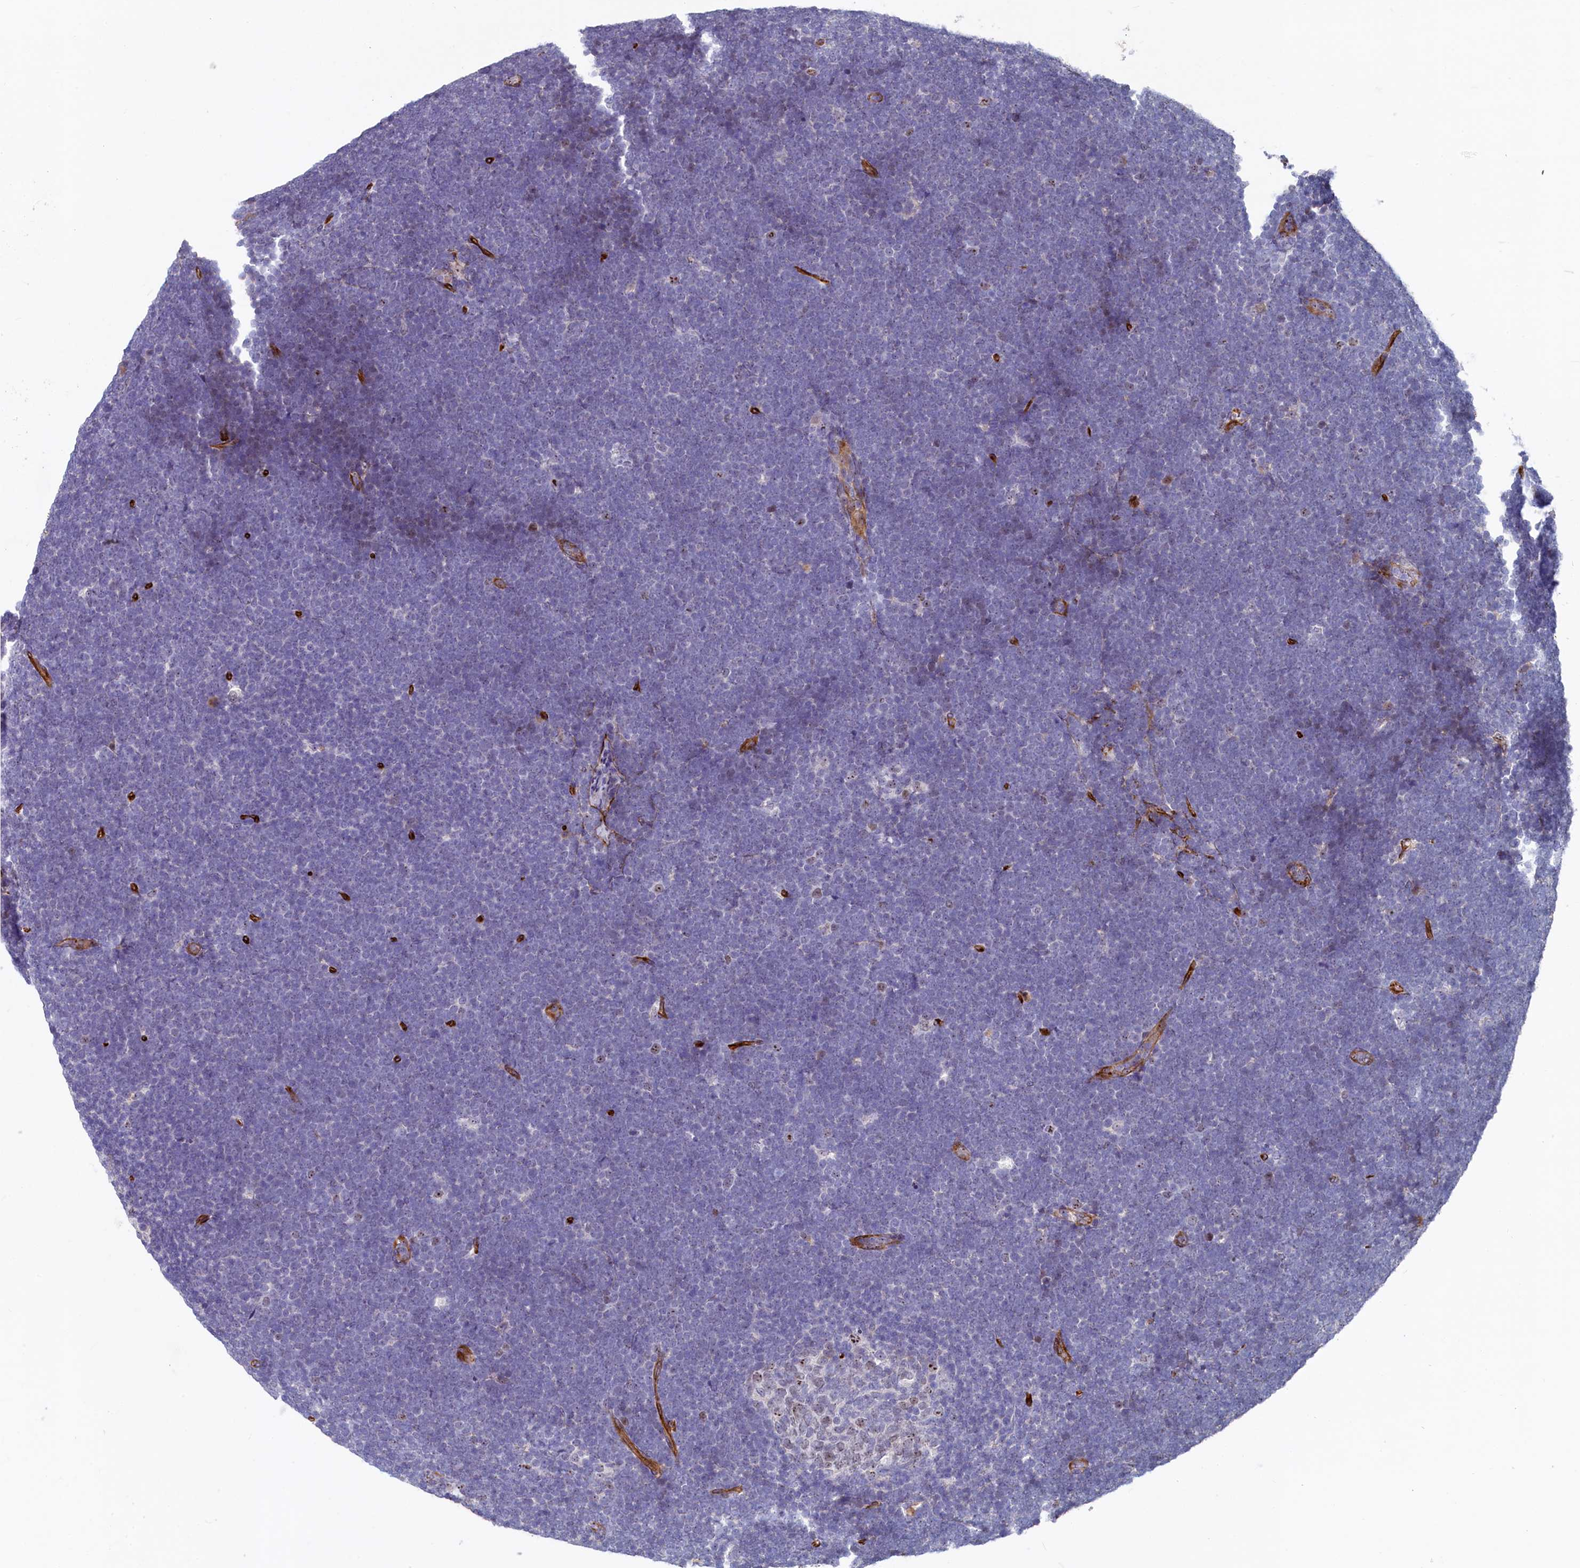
{"staining": {"intensity": "negative", "quantity": "none", "location": "none"}, "tissue": "lymphoma", "cell_type": "Tumor cells", "image_type": "cancer", "snomed": [{"axis": "morphology", "description": "Malignant lymphoma, non-Hodgkin's type, High grade"}, {"axis": "topography", "description": "Lymph node"}], "caption": "An image of high-grade malignant lymphoma, non-Hodgkin's type stained for a protein demonstrates no brown staining in tumor cells.", "gene": "ASXL3", "patient": {"sex": "male", "age": 13}}